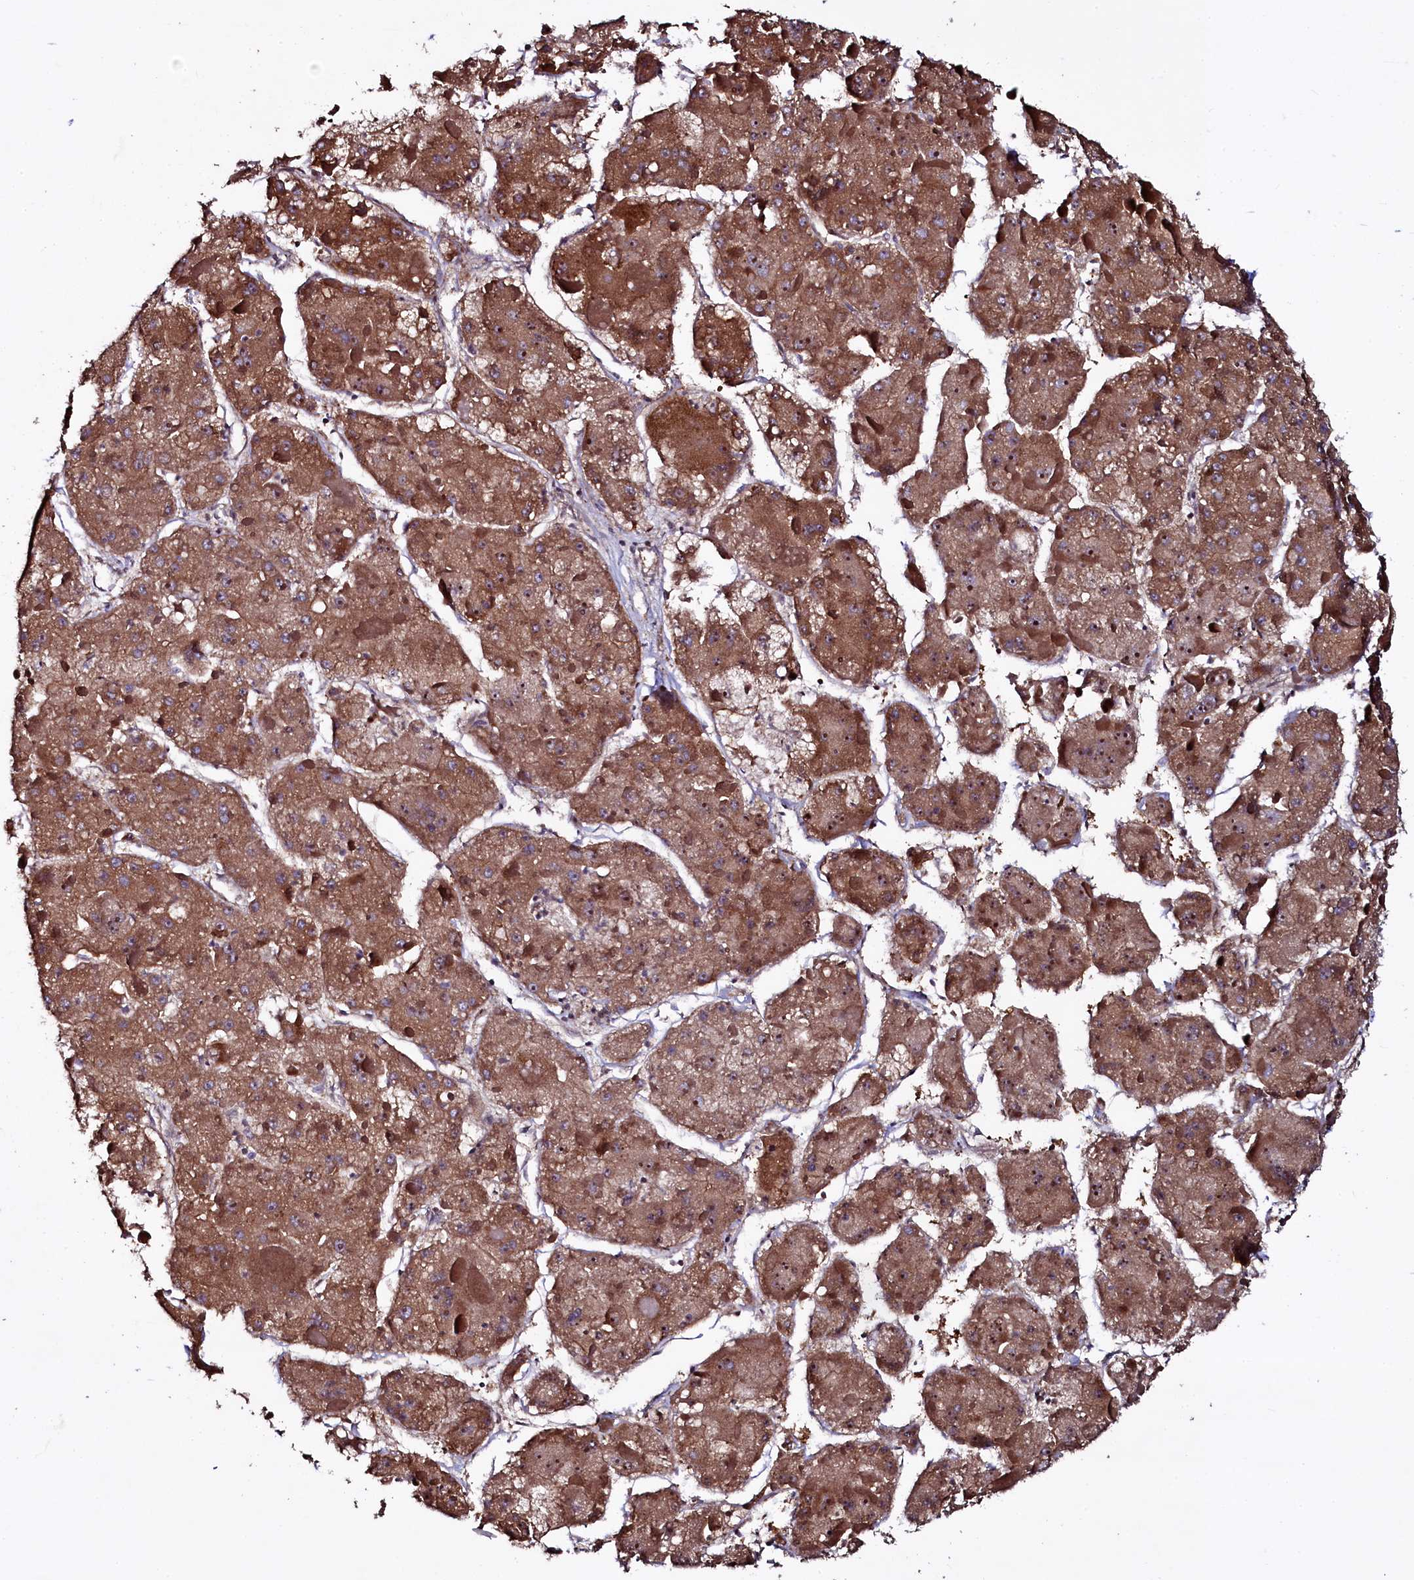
{"staining": {"intensity": "moderate", "quantity": ">75%", "location": "cytoplasmic/membranous,nuclear"}, "tissue": "liver cancer", "cell_type": "Tumor cells", "image_type": "cancer", "snomed": [{"axis": "morphology", "description": "Carcinoma, Hepatocellular, NOS"}, {"axis": "topography", "description": "Liver"}], "caption": "Tumor cells exhibit moderate cytoplasmic/membranous and nuclear positivity in approximately >75% of cells in liver cancer (hepatocellular carcinoma).", "gene": "USPL1", "patient": {"sex": "female", "age": 73}}